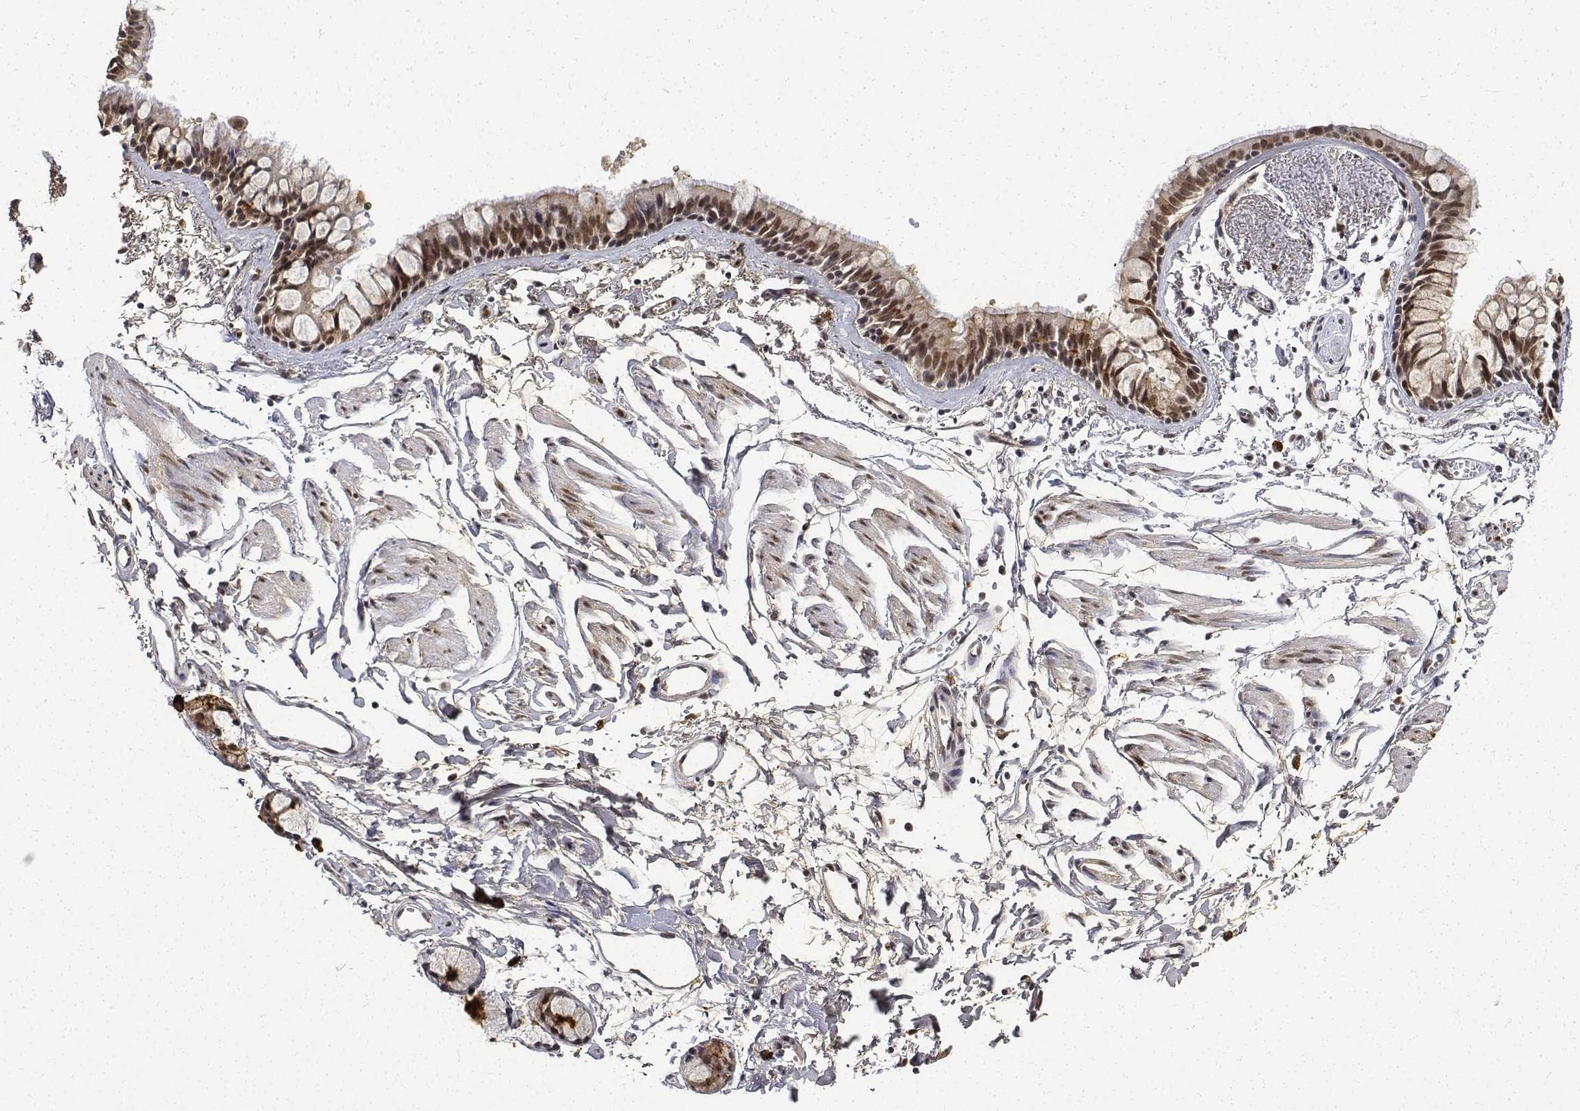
{"staining": {"intensity": "strong", "quantity": ">75%", "location": "nuclear"}, "tissue": "bronchus", "cell_type": "Respiratory epithelial cells", "image_type": "normal", "snomed": [{"axis": "morphology", "description": "Normal tissue, NOS"}, {"axis": "topography", "description": "Cartilage tissue"}, {"axis": "topography", "description": "Bronchus"}], "caption": "IHC (DAB (3,3'-diaminobenzidine)) staining of normal bronchus demonstrates strong nuclear protein staining in about >75% of respiratory epithelial cells. (DAB (3,3'-diaminobenzidine) IHC with brightfield microscopy, high magnification).", "gene": "ATRX", "patient": {"sex": "female", "age": 59}}